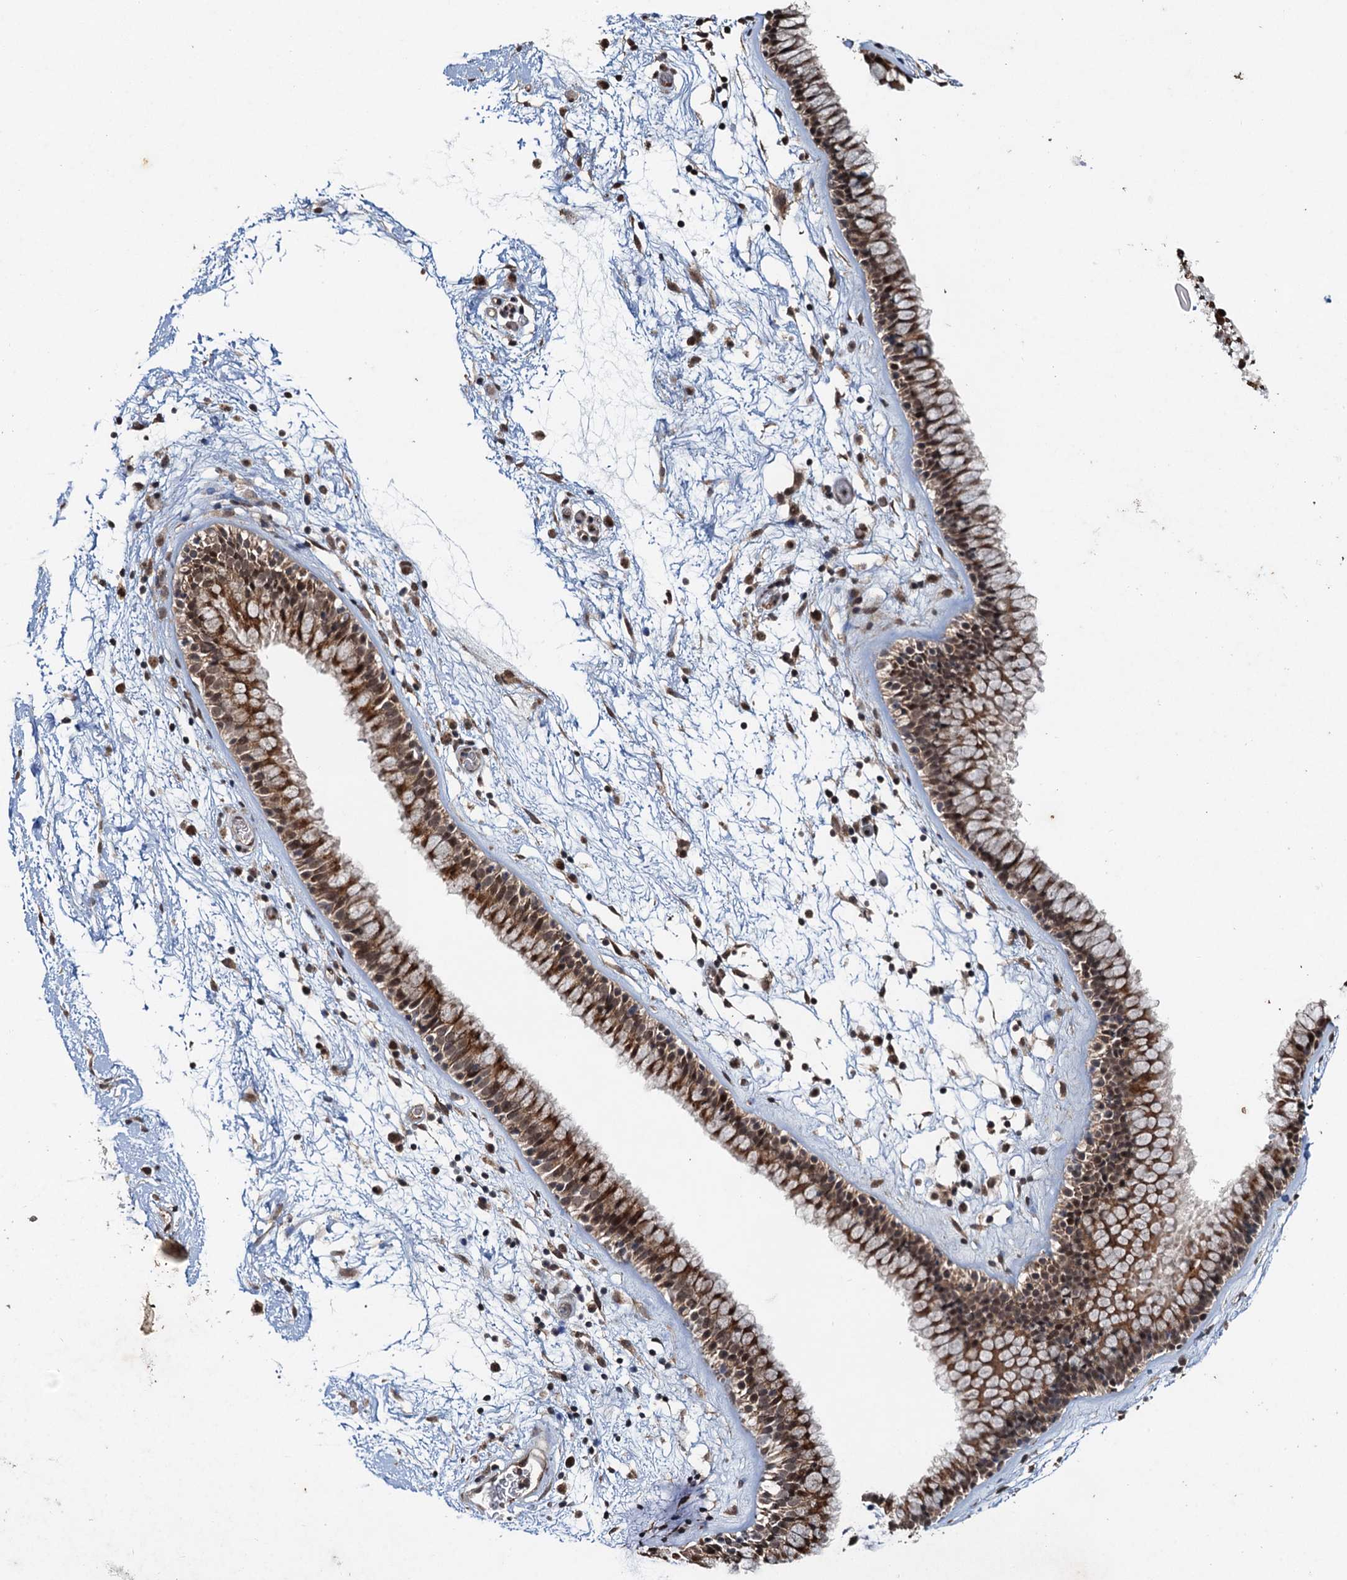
{"staining": {"intensity": "moderate", "quantity": ">75%", "location": "cytoplasmic/membranous,nuclear"}, "tissue": "nasopharynx", "cell_type": "Respiratory epithelial cells", "image_type": "normal", "snomed": [{"axis": "morphology", "description": "Normal tissue, NOS"}, {"axis": "morphology", "description": "Inflammation, NOS"}, {"axis": "topography", "description": "Nasopharynx"}], "caption": "Immunohistochemistry (IHC) staining of benign nasopharynx, which displays medium levels of moderate cytoplasmic/membranous,nuclear positivity in approximately >75% of respiratory epithelial cells indicating moderate cytoplasmic/membranous,nuclear protein staining. The staining was performed using DAB (3,3'-diaminobenzidine) (brown) for protein detection and nuclei were counterstained in hematoxylin (blue).", "gene": "REP15", "patient": {"sex": "male", "age": 48}}